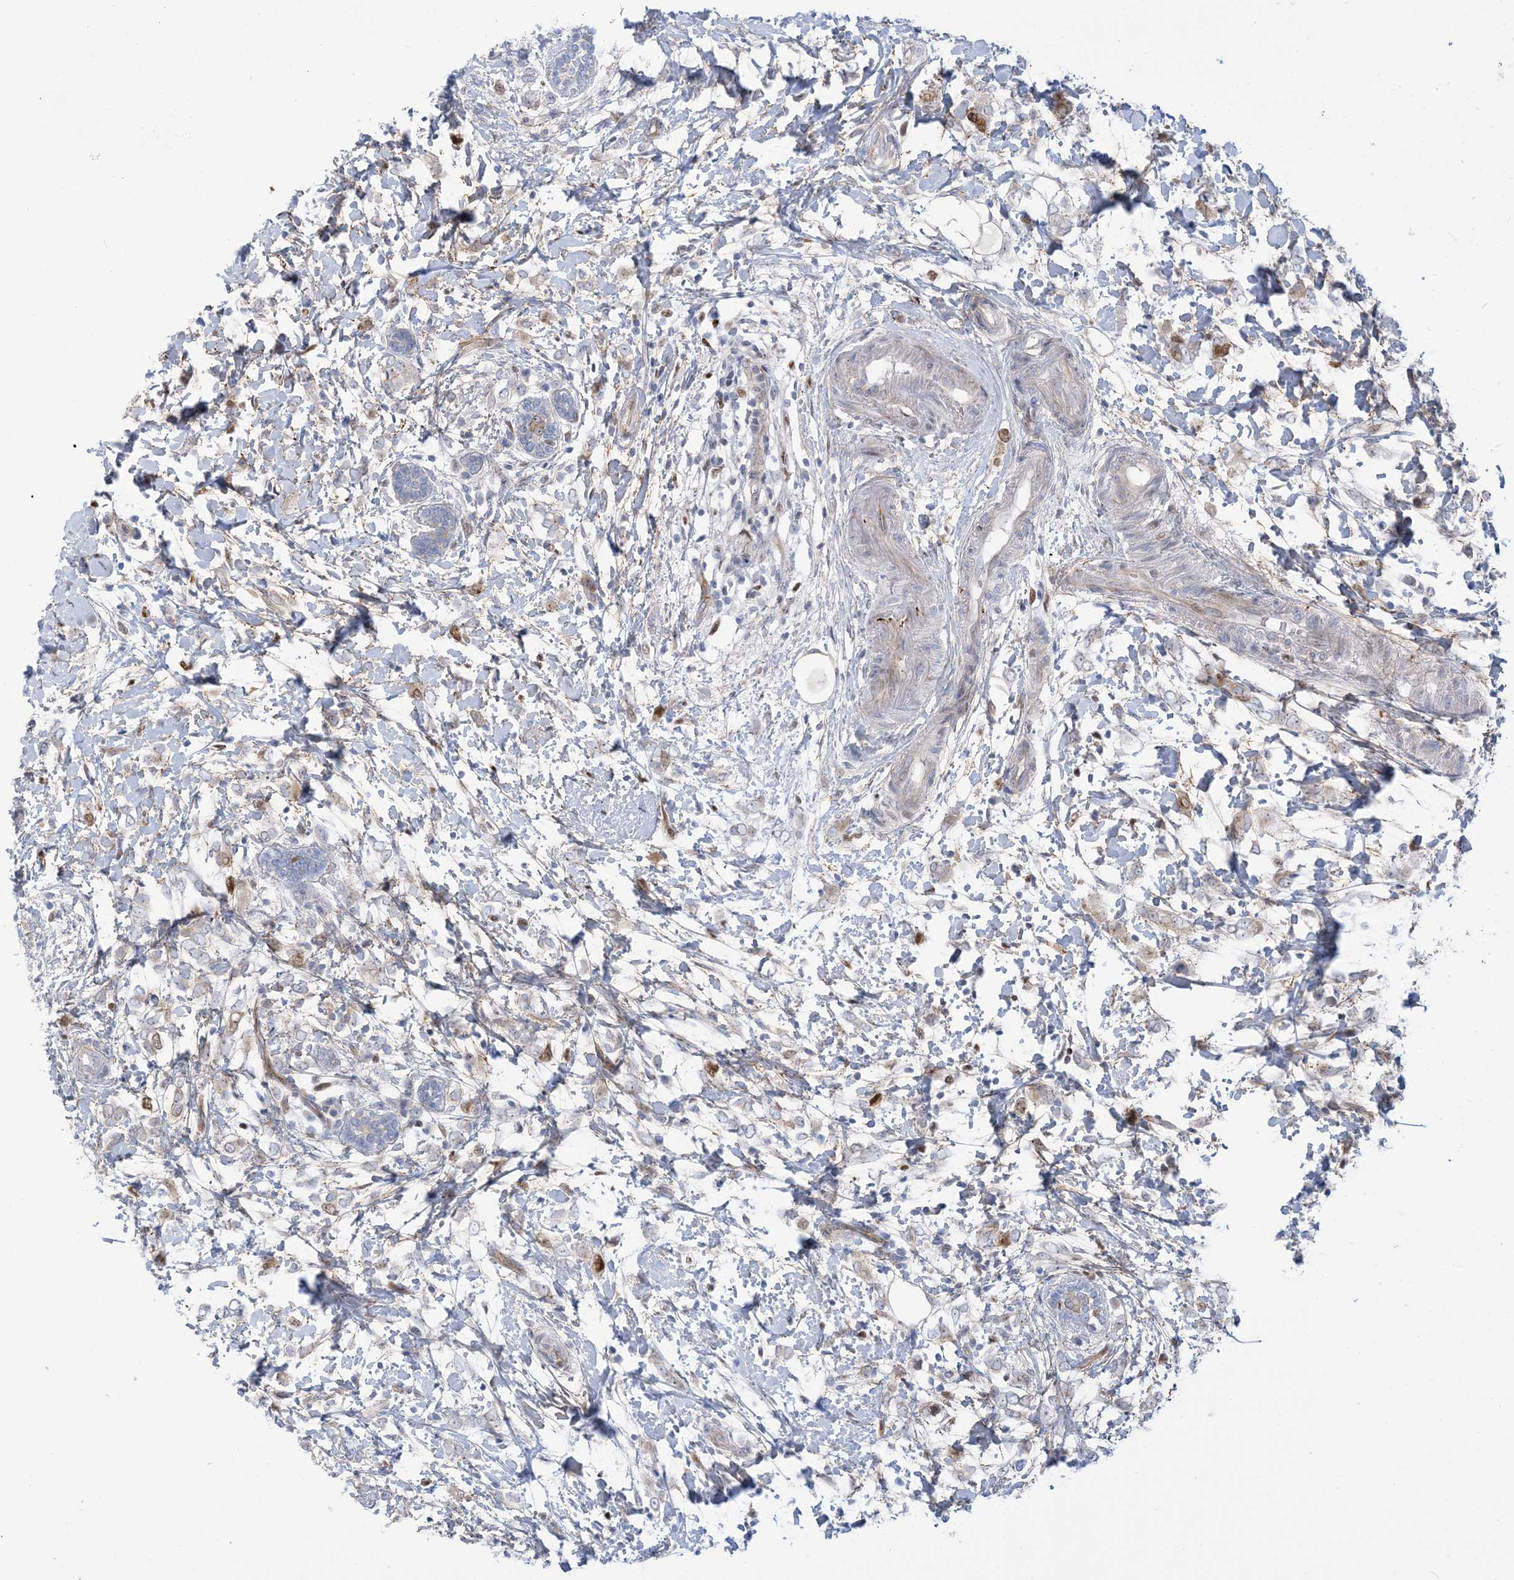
{"staining": {"intensity": "moderate", "quantity": "<25%", "location": "cytoplasmic/membranous"}, "tissue": "breast cancer", "cell_type": "Tumor cells", "image_type": "cancer", "snomed": [{"axis": "morphology", "description": "Normal tissue, NOS"}, {"axis": "morphology", "description": "Lobular carcinoma"}, {"axis": "topography", "description": "Breast"}], "caption": "Lobular carcinoma (breast) stained for a protein (brown) exhibits moderate cytoplasmic/membranous positive expression in approximately <25% of tumor cells.", "gene": "MARS2", "patient": {"sex": "female", "age": 47}}